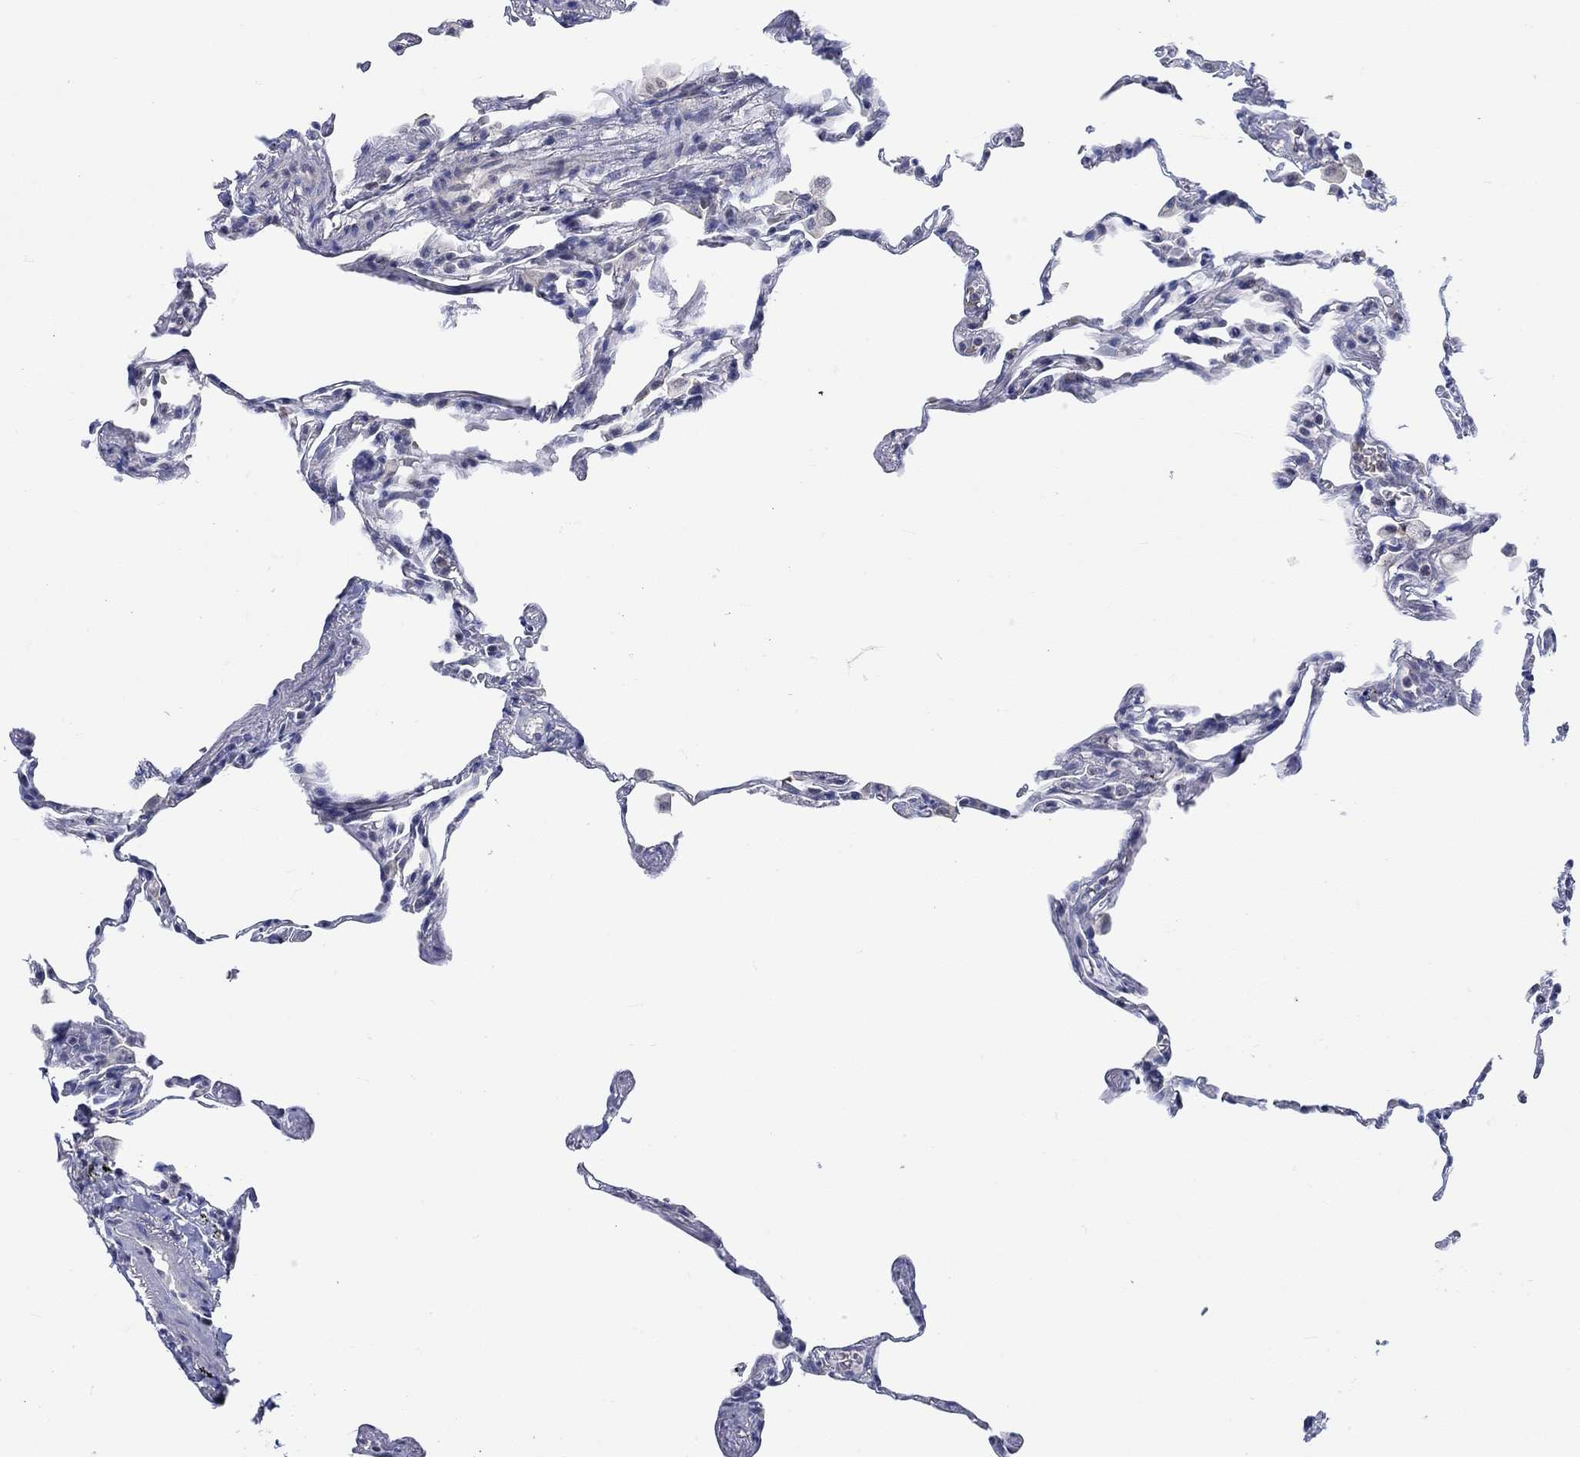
{"staining": {"intensity": "weak", "quantity": "<25%", "location": "cytoplasmic/membranous"}, "tissue": "lung", "cell_type": "Alveolar cells", "image_type": "normal", "snomed": [{"axis": "morphology", "description": "Normal tissue, NOS"}, {"axis": "topography", "description": "Lung"}], "caption": "High power microscopy photomicrograph of an IHC image of unremarkable lung, revealing no significant expression in alveolar cells.", "gene": "WASF1", "patient": {"sex": "female", "age": 57}}